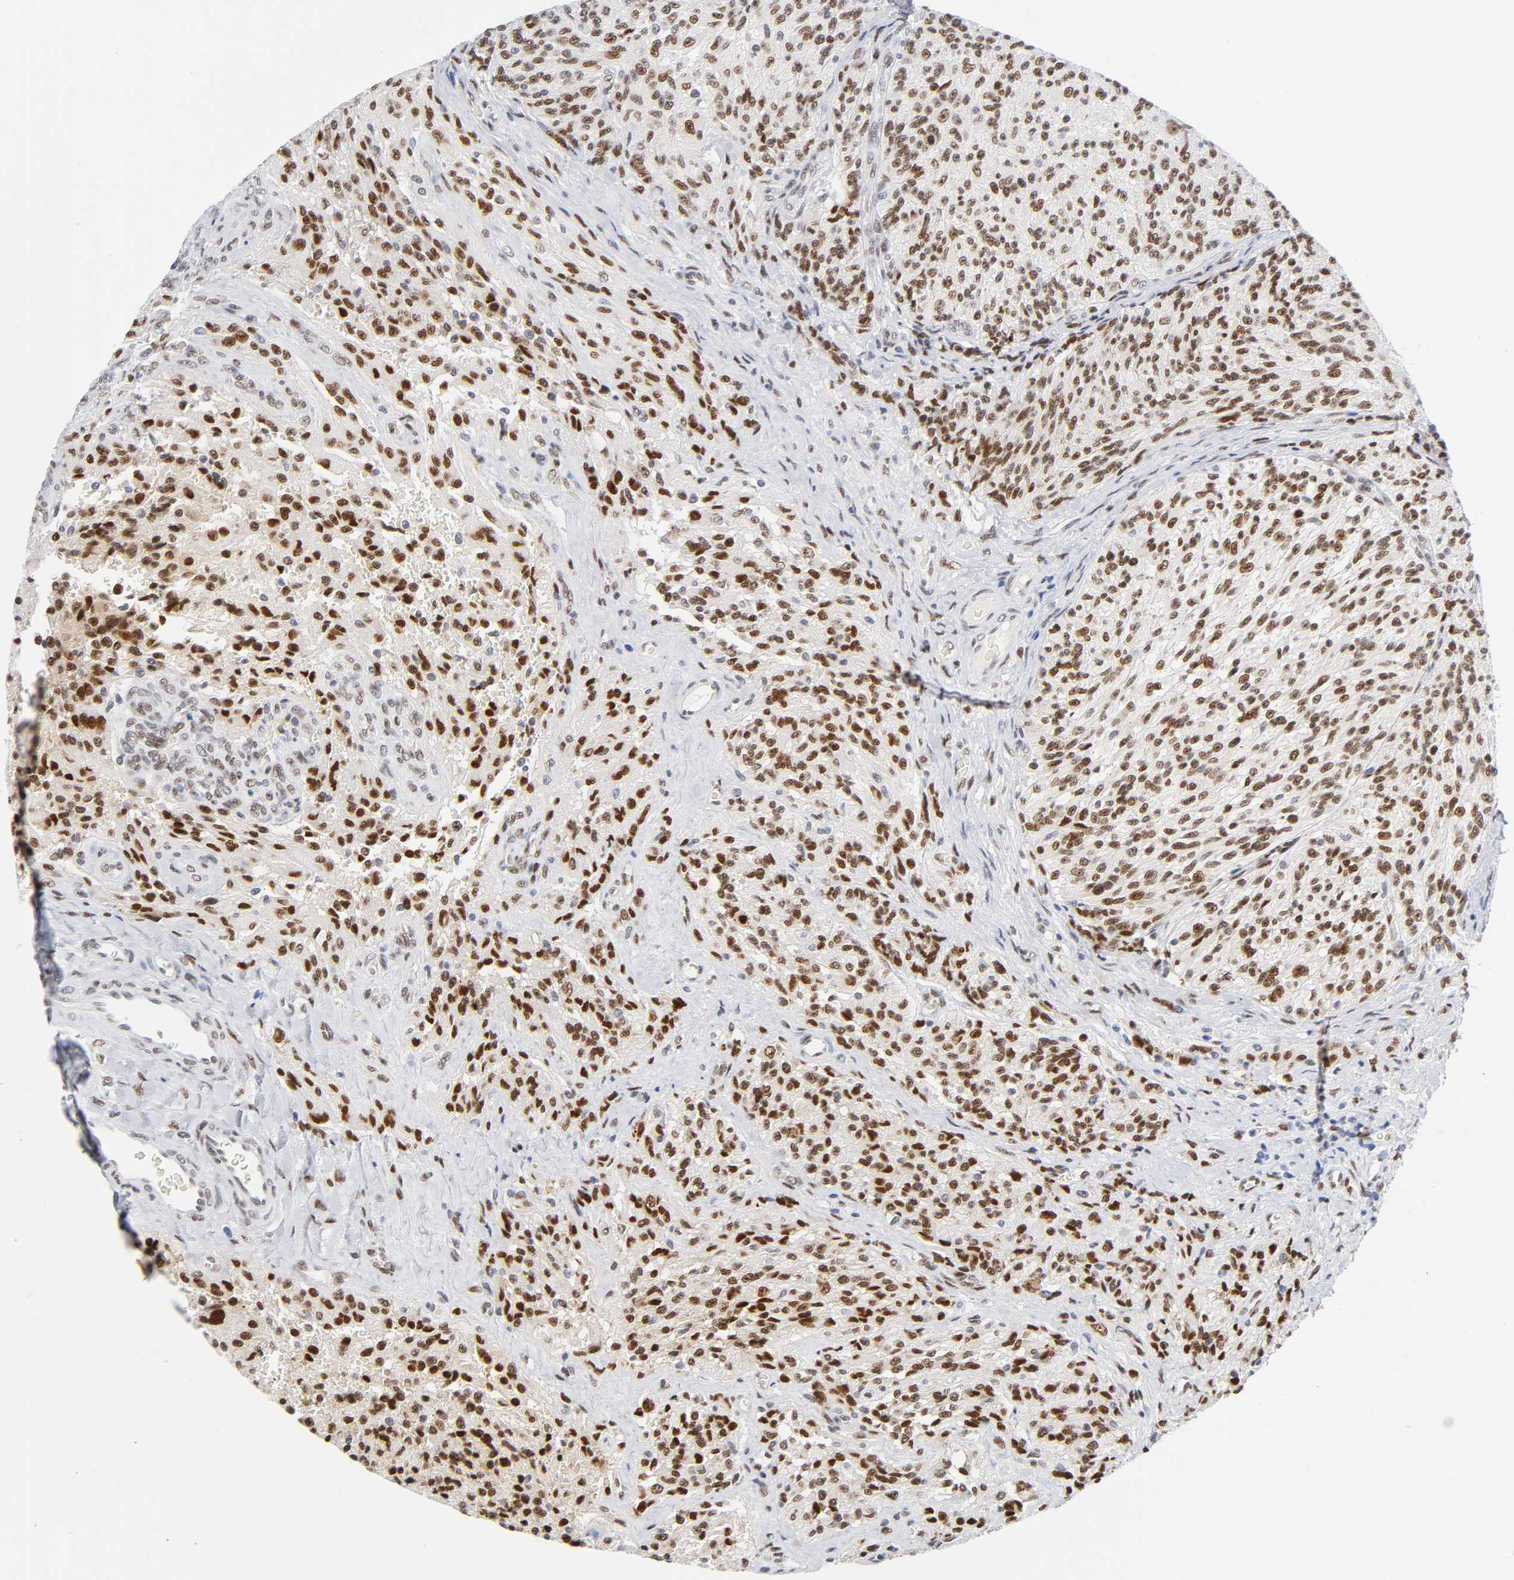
{"staining": {"intensity": "strong", "quantity": ">75%", "location": "nuclear"}, "tissue": "glioma", "cell_type": "Tumor cells", "image_type": "cancer", "snomed": [{"axis": "morphology", "description": "Normal tissue, NOS"}, {"axis": "morphology", "description": "Glioma, malignant, High grade"}, {"axis": "topography", "description": "Cerebral cortex"}], "caption": "A histopathology image of human malignant glioma (high-grade) stained for a protein shows strong nuclear brown staining in tumor cells.", "gene": "NFIC", "patient": {"sex": "male", "age": 56}}